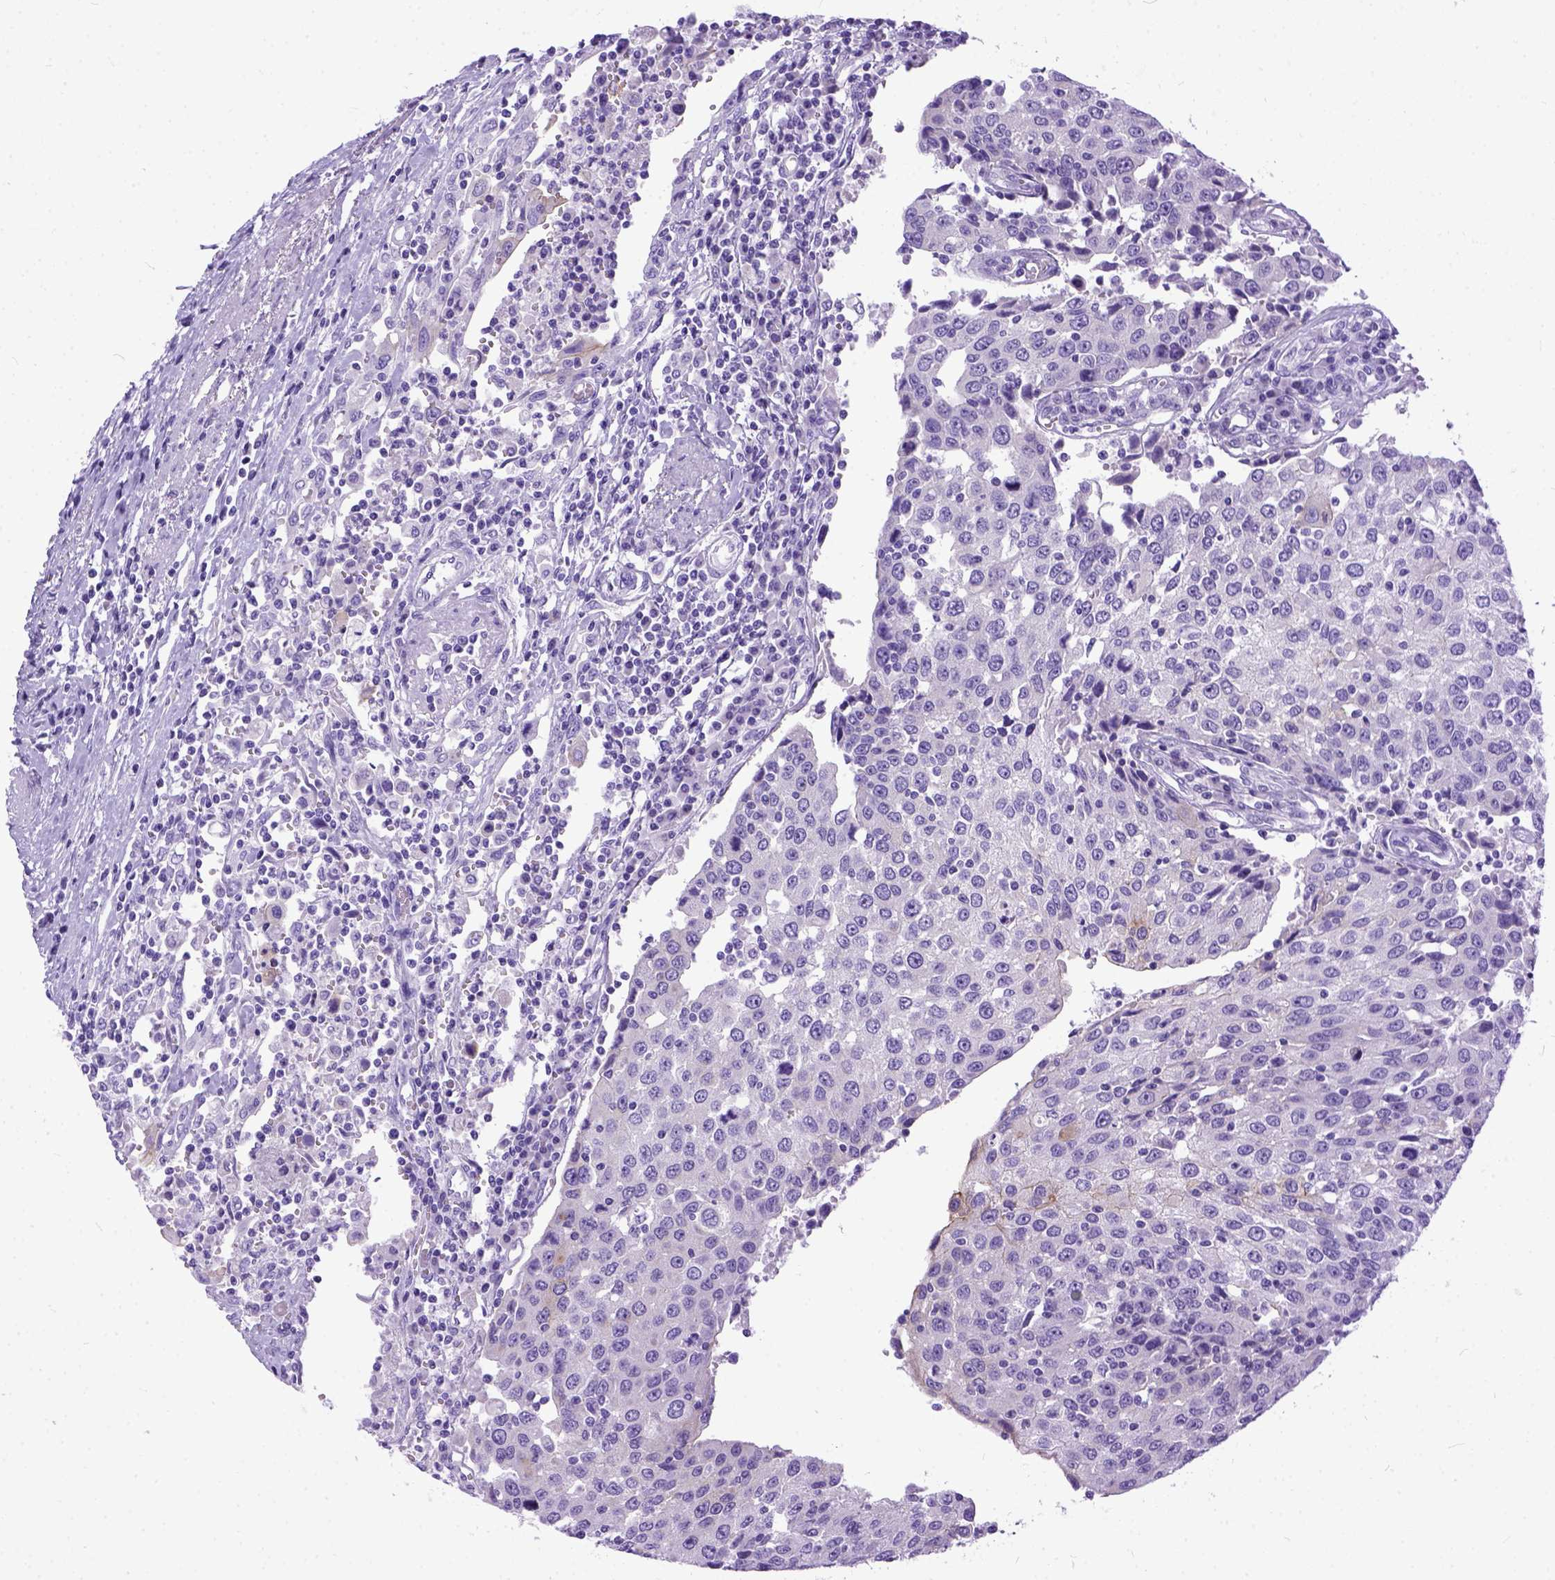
{"staining": {"intensity": "negative", "quantity": "none", "location": "none"}, "tissue": "urothelial cancer", "cell_type": "Tumor cells", "image_type": "cancer", "snomed": [{"axis": "morphology", "description": "Urothelial carcinoma, High grade"}, {"axis": "topography", "description": "Urinary bladder"}], "caption": "This is a histopathology image of IHC staining of high-grade urothelial carcinoma, which shows no staining in tumor cells.", "gene": "PPL", "patient": {"sex": "female", "age": 85}}